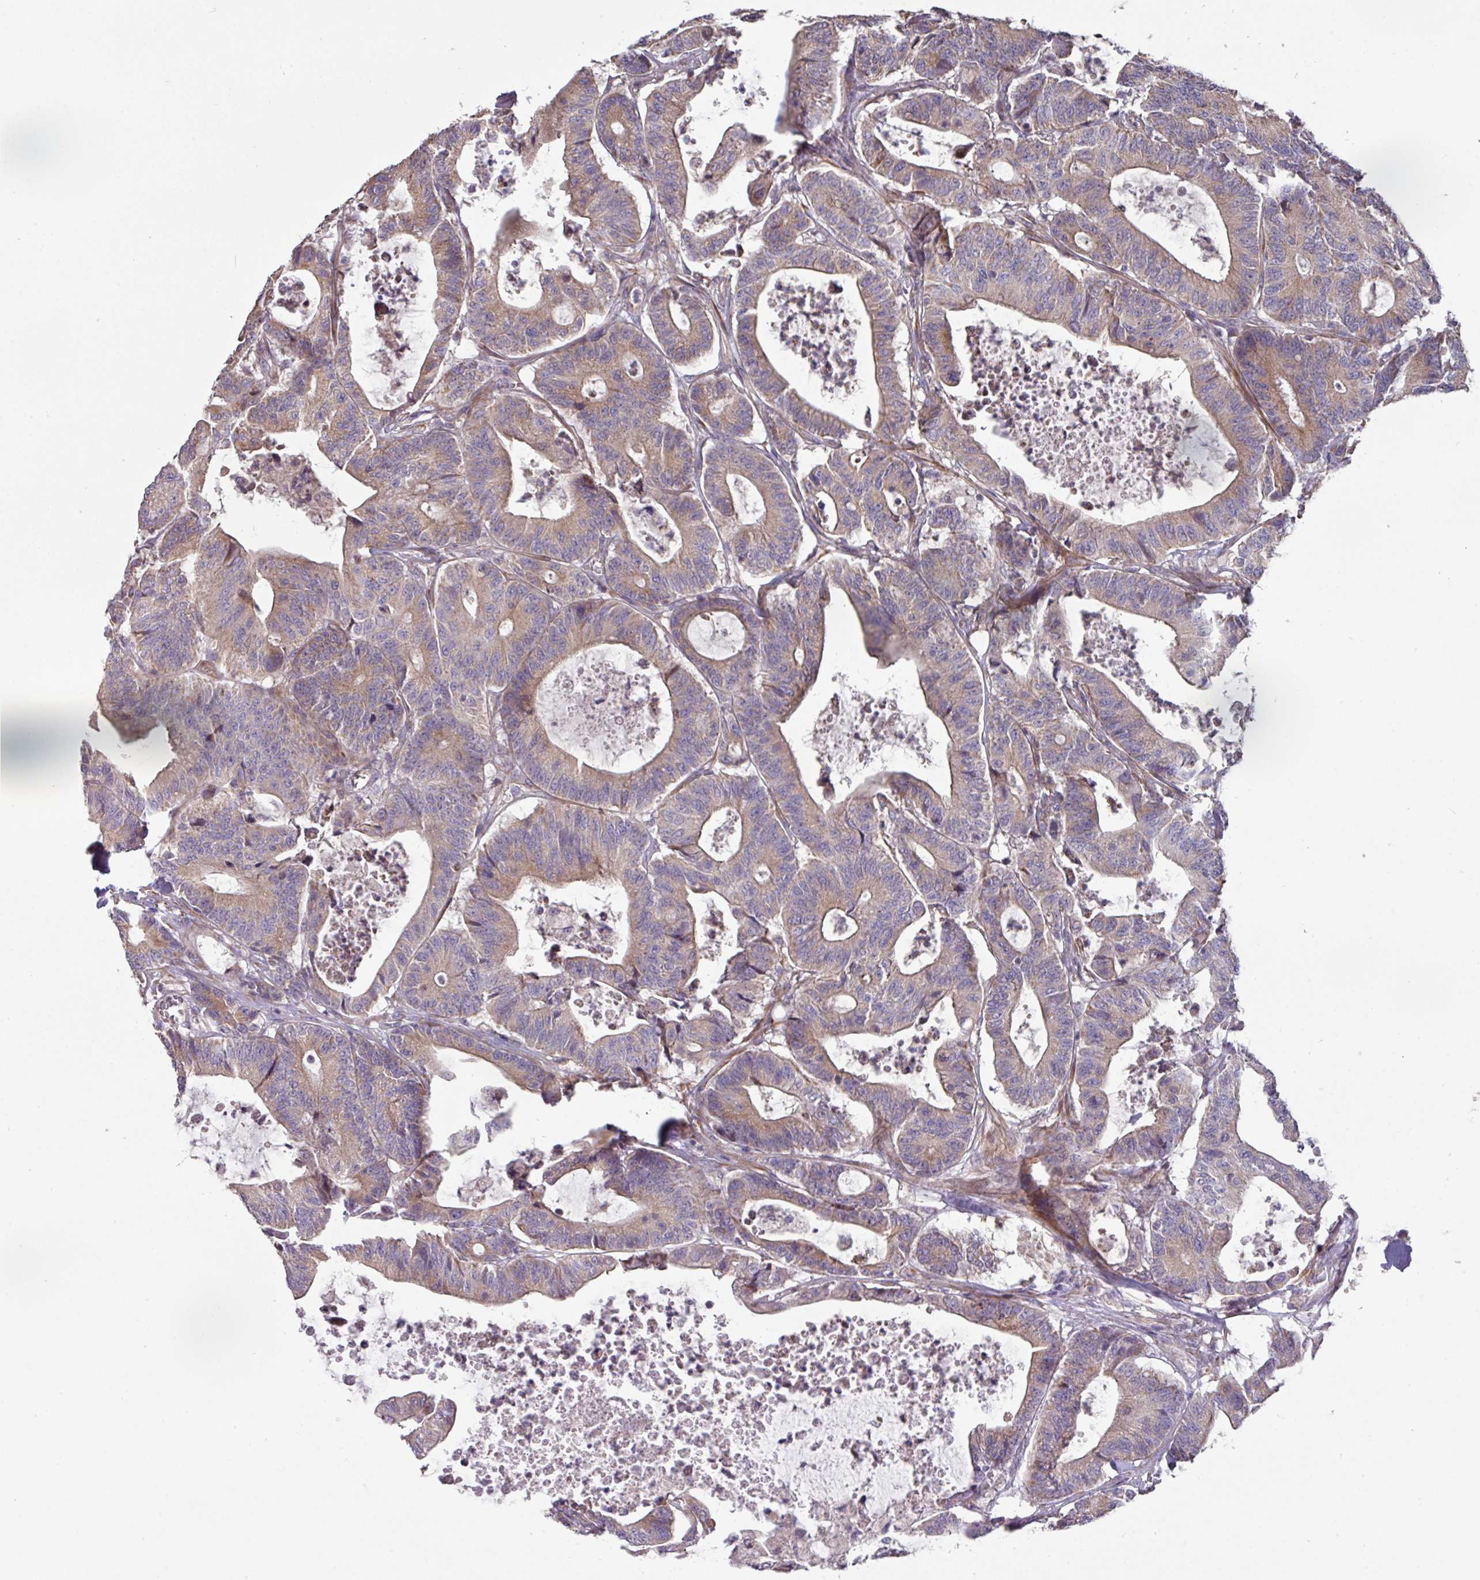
{"staining": {"intensity": "moderate", "quantity": "25%-75%", "location": "cytoplasmic/membranous"}, "tissue": "colorectal cancer", "cell_type": "Tumor cells", "image_type": "cancer", "snomed": [{"axis": "morphology", "description": "Adenocarcinoma, NOS"}, {"axis": "topography", "description": "Colon"}], "caption": "Colorectal adenocarcinoma was stained to show a protein in brown. There is medium levels of moderate cytoplasmic/membranous expression in approximately 25%-75% of tumor cells. Using DAB (brown) and hematoxylin (blue) stains, captured at high magnification using brightfield microscopy.", "gene": "MRRF", "patient": {"sex": "female", "age": 84}}